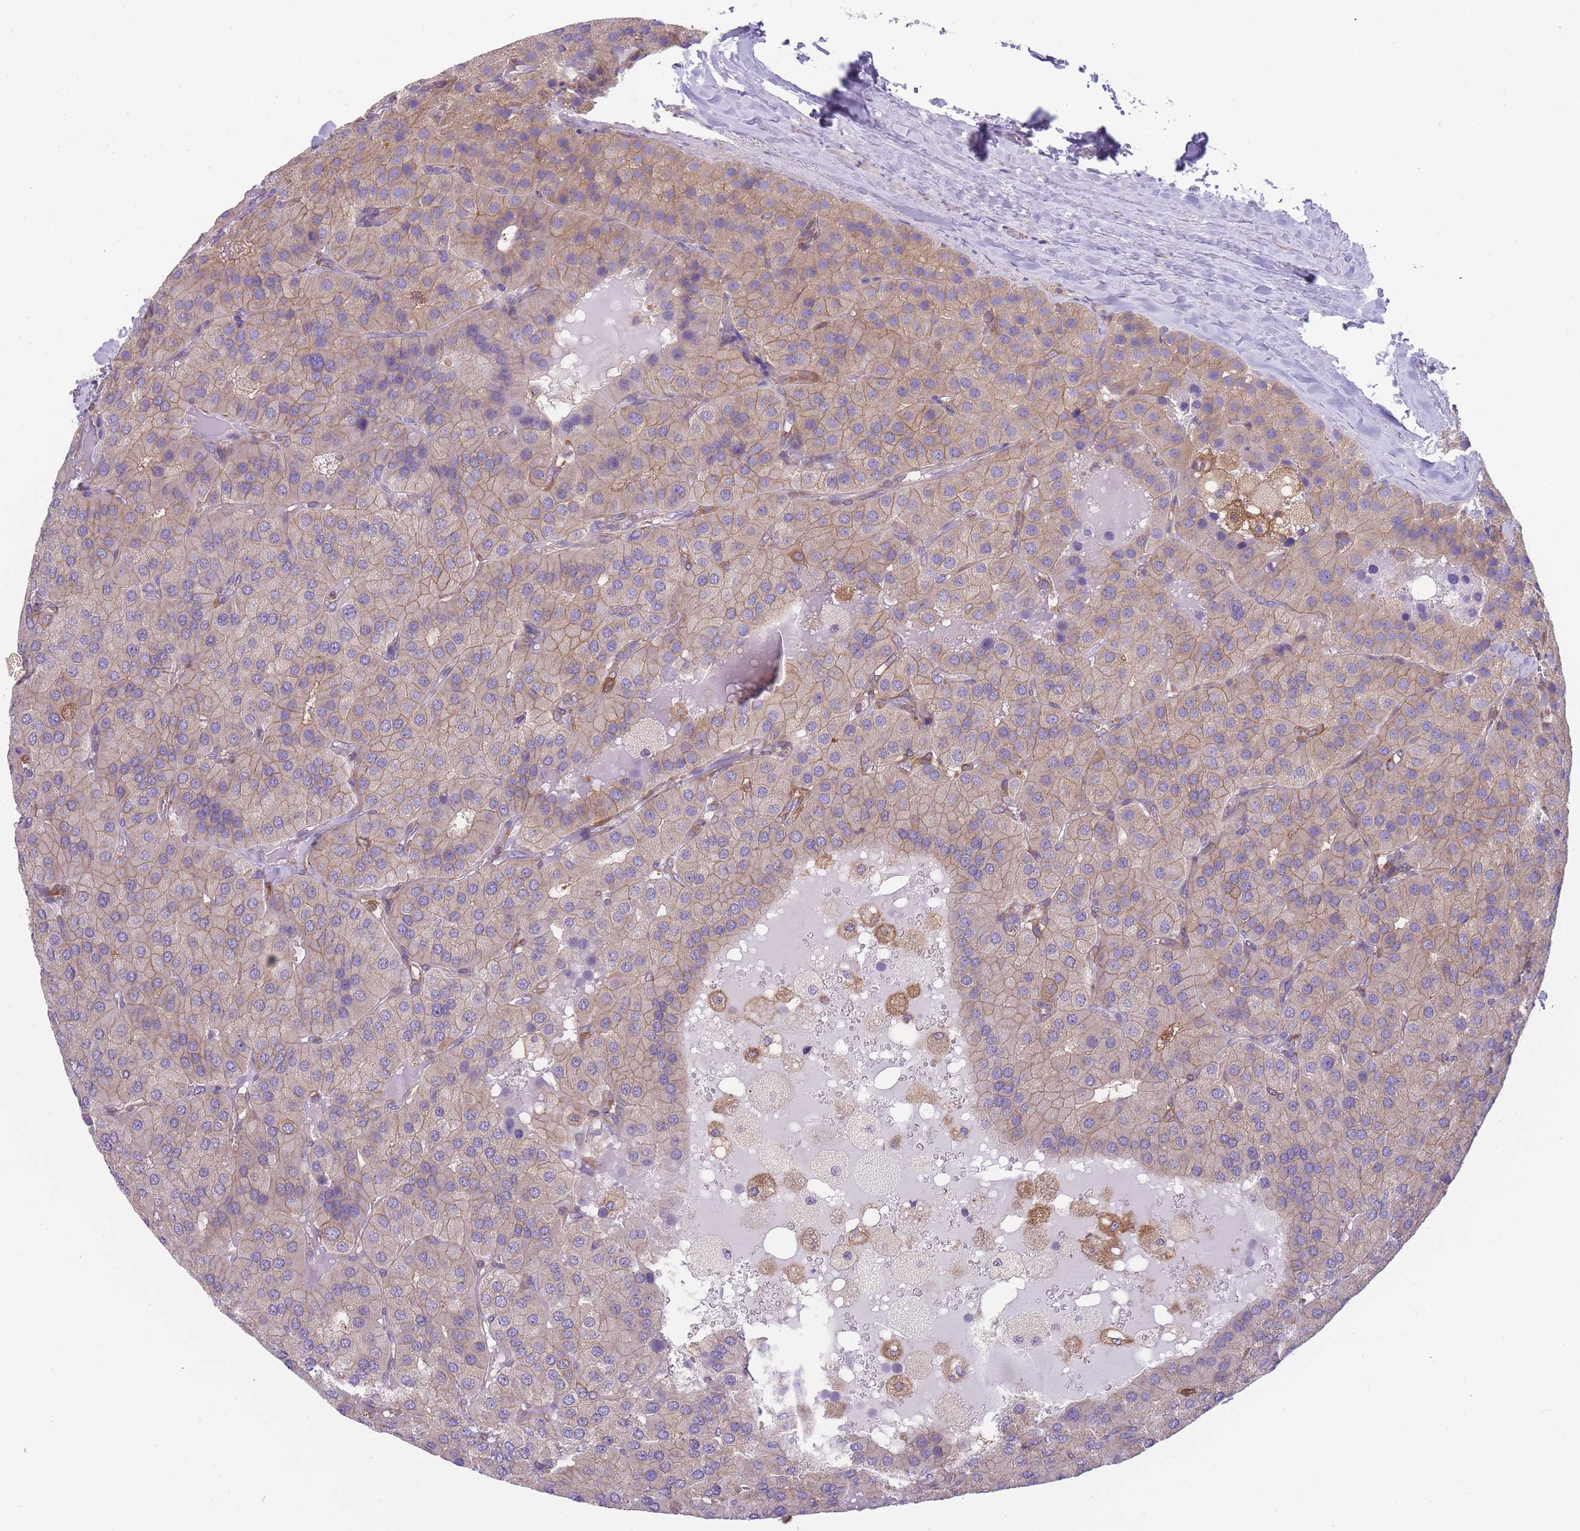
{"staining": {"intensity": "weak", "quantity": "25%-75%", "location": "cytoplasmic/membranous"}, "tissue": "parathyroid gland", "cell_type": "Glandular cells", "image_type": "normal", "snomed": [{"axis": "morphology", "description": "Normal tissue, NOS"}, {"axis": "morphology", "description": "Adenoma, NOS"}, {"axis": "topography", "description": "Parathyroid gland"}], "caption": "Protein staining reveals weak cytoplasmic/membranous expression in approximately 25%-75% of glandular cells in normal parathyroid gland.", "gene": "PRKAR1A", "patient": {"sex": "female", "age": 86}}